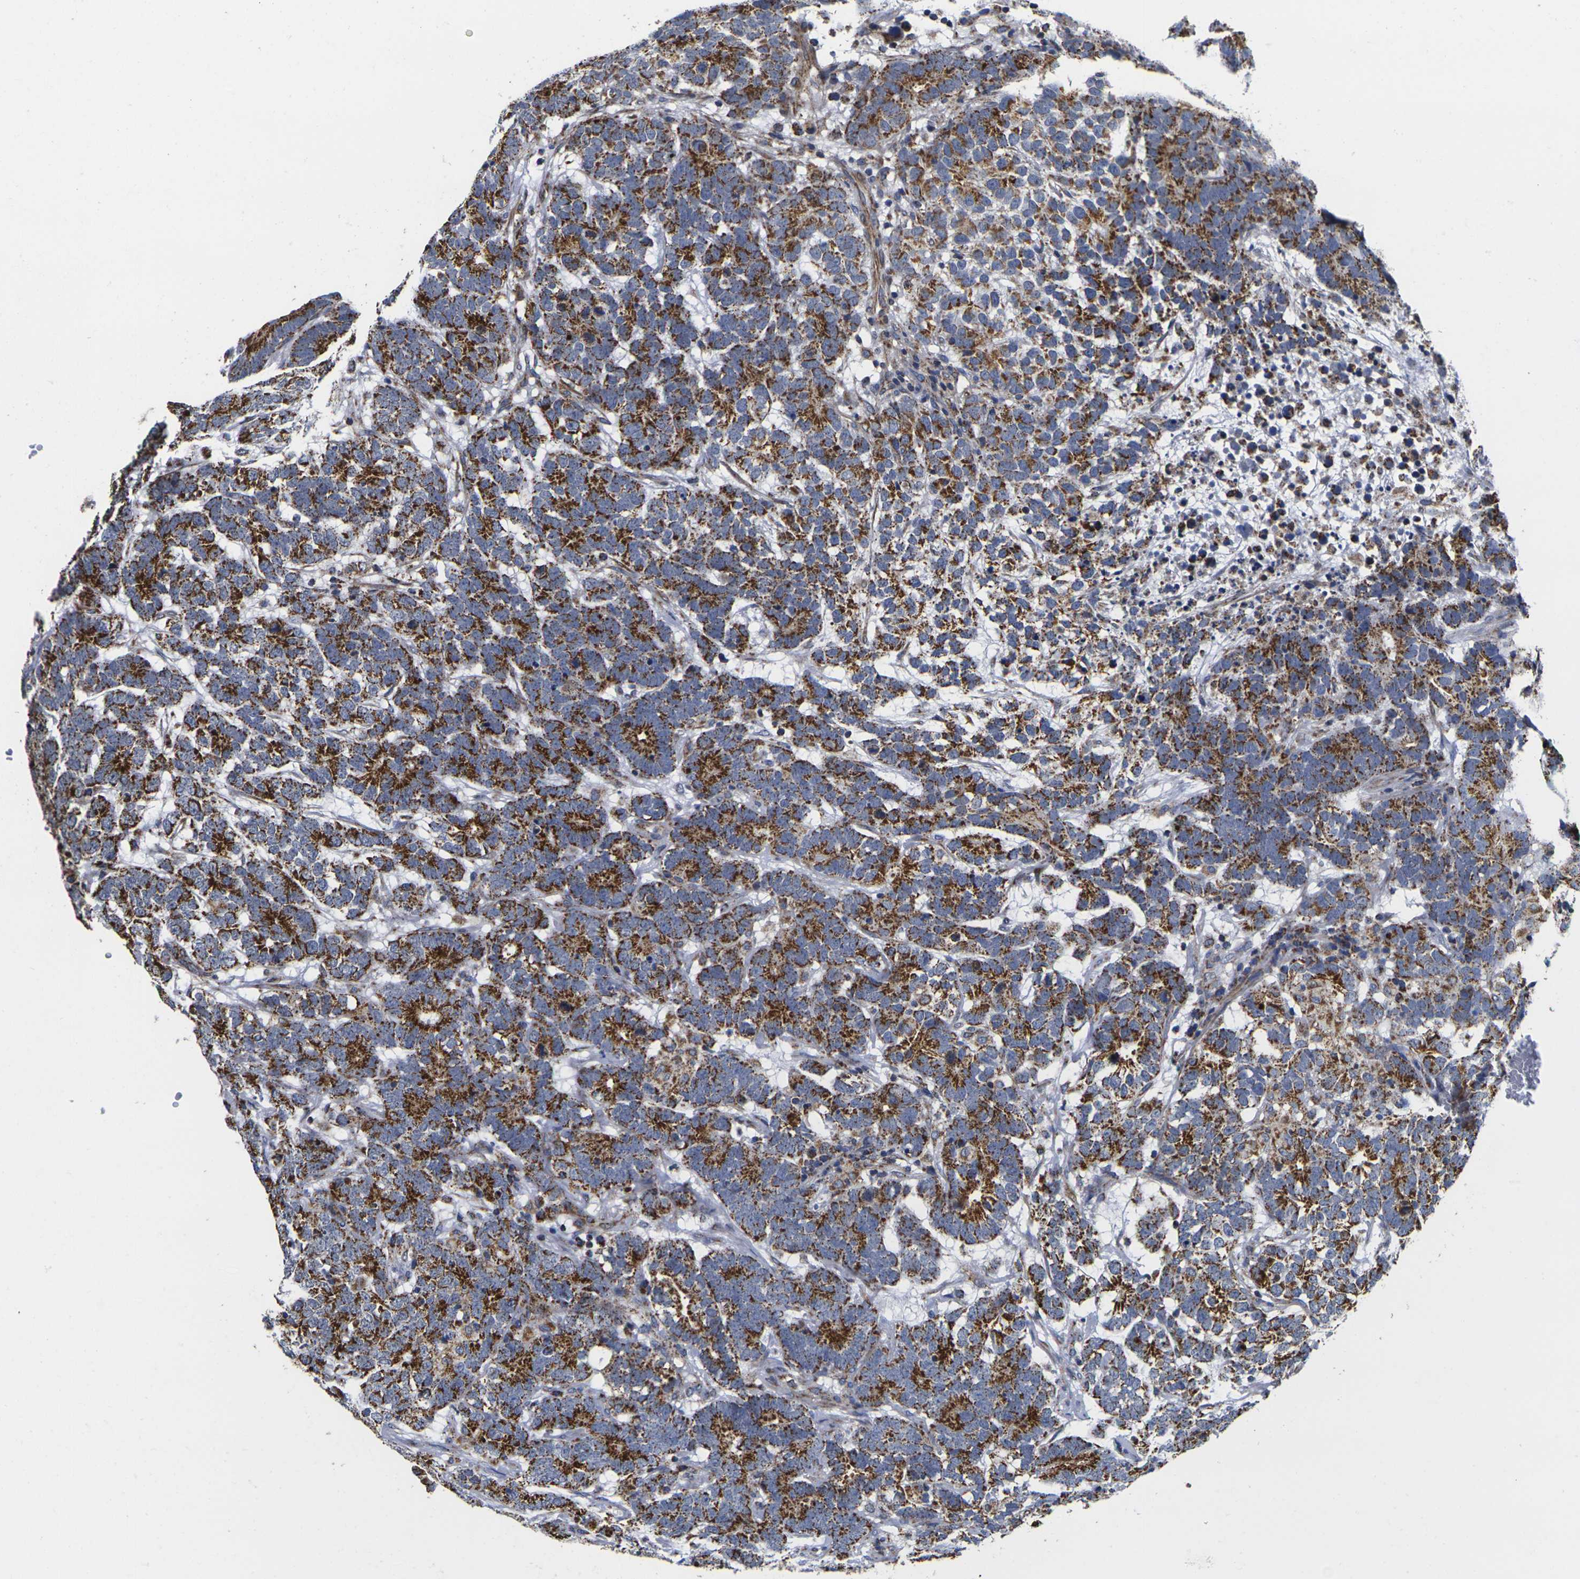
{"staining": {"intensity": "strong", "quantity": ">75%", "location": "cytoplasmic/membranous"}, "tissue": "testis cancer", "cell_type": "Tumor cells", "image_type": "cancer", "snomed": [{"axis": "morphology", "description": "Carcinoma, Embryonal, NOS"}, {"axis": "topography", "description": "Testis"}], "caption": "This photomicrograph exhibits immunohistochemistry (IHC) staining of testis cancer (embryonal carcinoma), with high strong cytoplasmic/membranous positivity in approximately >75% of tumor cells.", "gene": "P2RY11", "patient": {"sex": "male", "age": 26}}